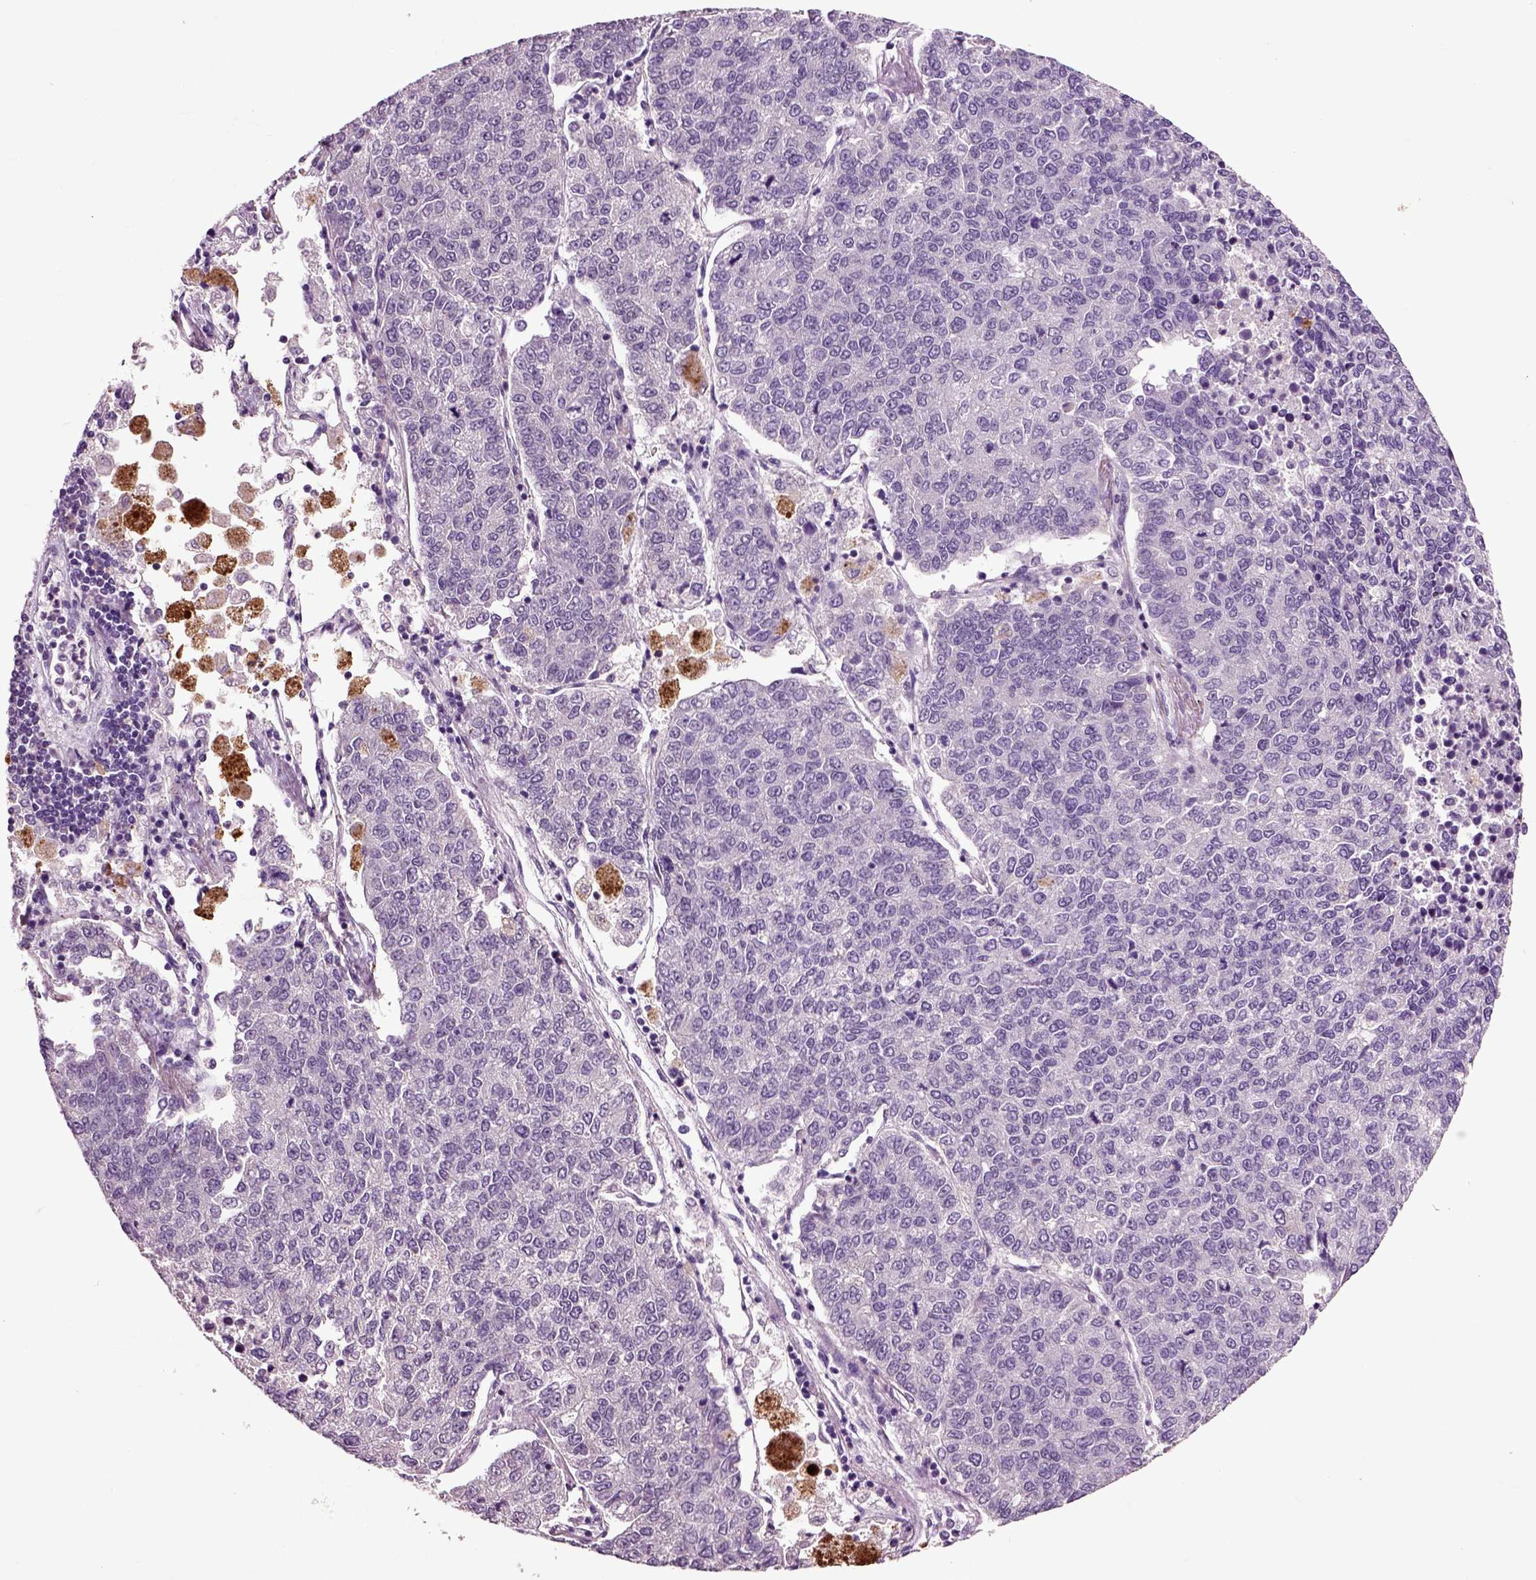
{"staining": {"intensity": "negative", "quantity": "none", "location": "none"}, "tissue": "lung cancer", "cell_type": "Tumor cells", "image_type": "cancer", "snomed": [{"axis": "morphology", "description": "Adenocarcinoma, NOS"}, {"axis": "topography", "description": "Lung"}], "caption": "Tumor cells are negative for protein expression in human adenocarcinoma (lung). (Immunohistochemistry, brightfield microscopy, high magnification).", "gene": "CRHR1", "patient": {"sex": "male", "age": 49}}